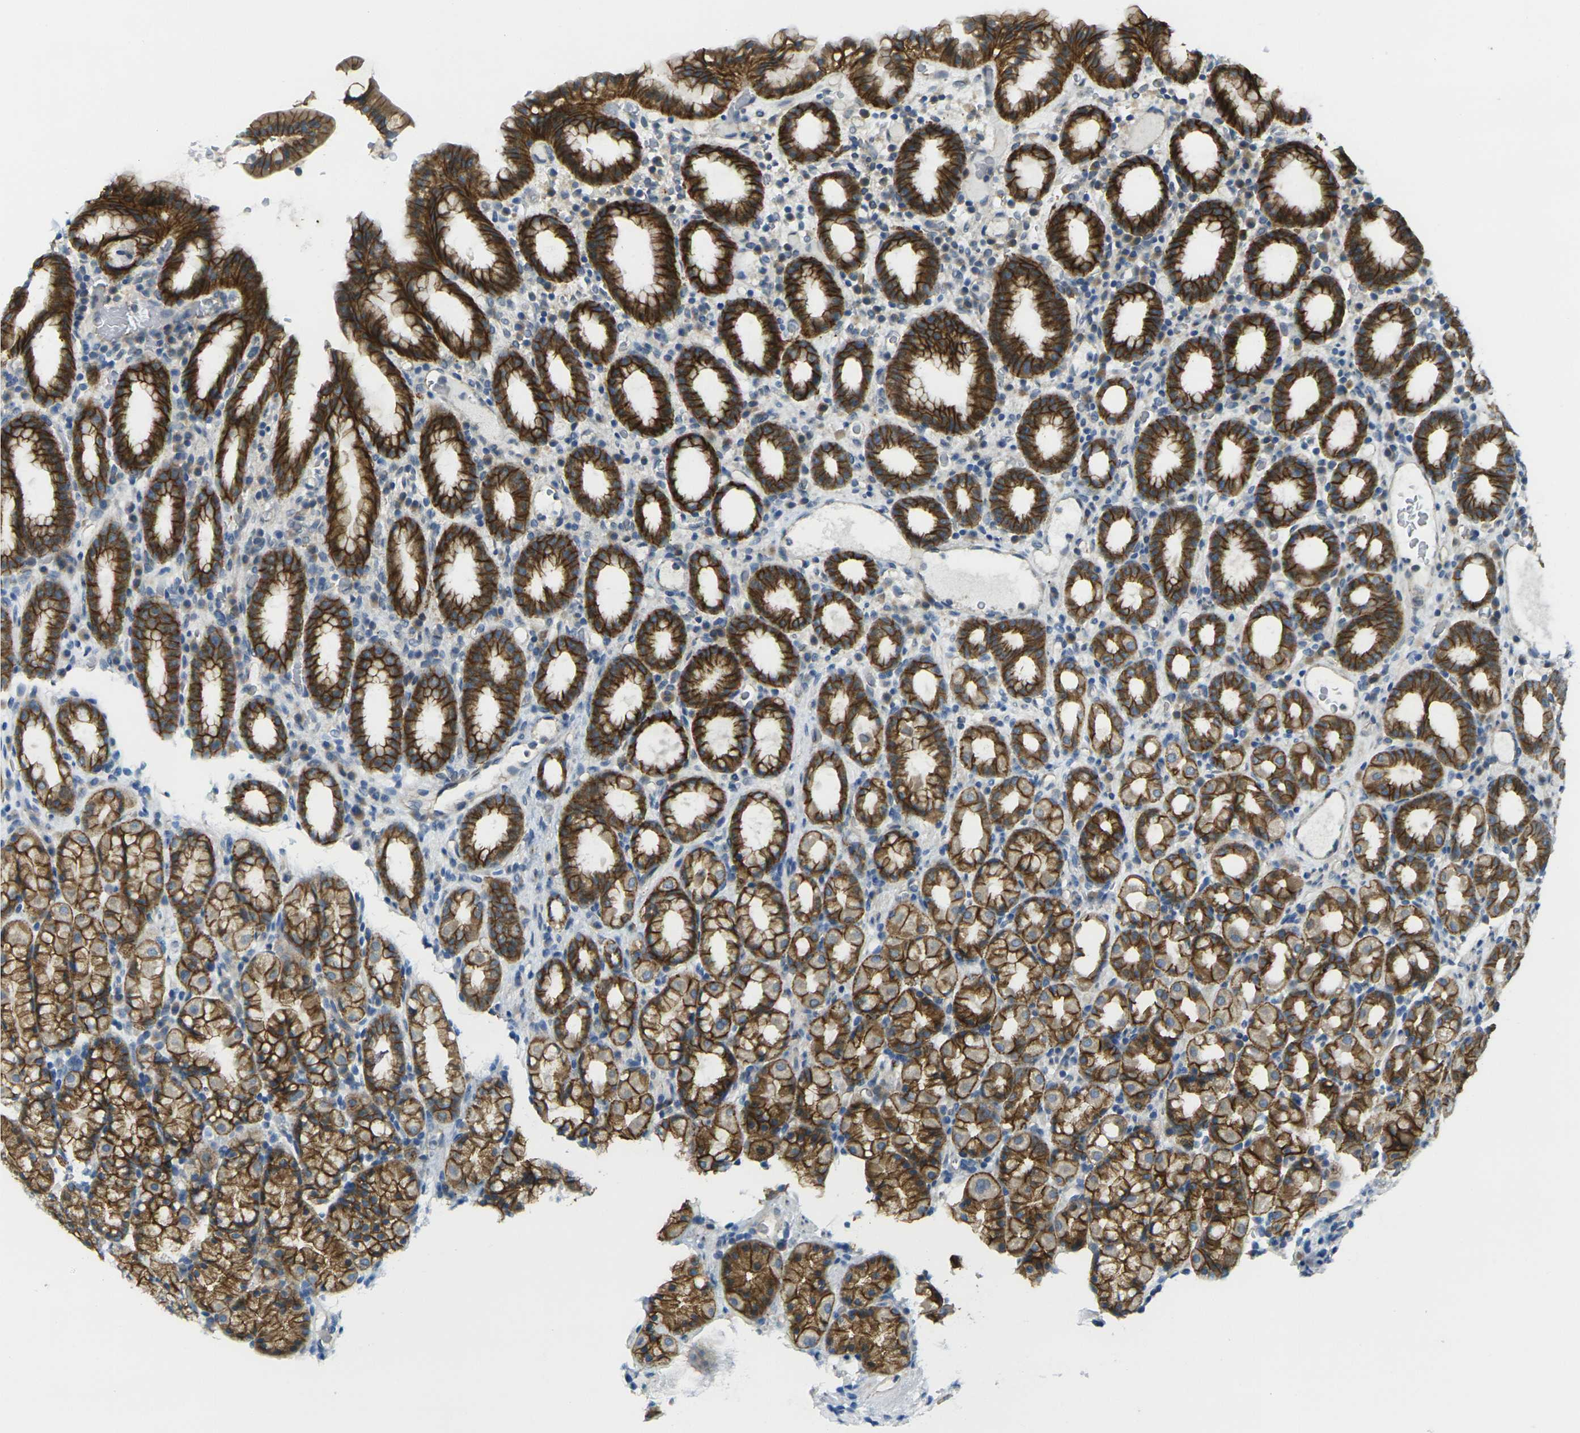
{"staining": {"intensity": "strong", "quantity": ">75%", "location": "cytoplasmic/membranous"}, "tissue": "stomach", "cell_type": "Glandular cells", "image_type": "normal", "snomed": [{"axis": "morphology", "description": "Normal tissue, NOS"}, {"axis": "topography", "description": "Stomach, upper"}], "caption": "A high-resolution histopathology image shows immunohistochemistry (IHC) staining of normal stomach, which displays strong cytoplasmic/membranous staining in approximately >75% of glandular cells. (Stains: DAB (3,3'-diaminobenzidine) in brown, nuclei in blue, Microscopy: brightfield microscopy at high magnification).", "gene": "RHBDD1", "patient": {"sex": "male", "age": 68}}